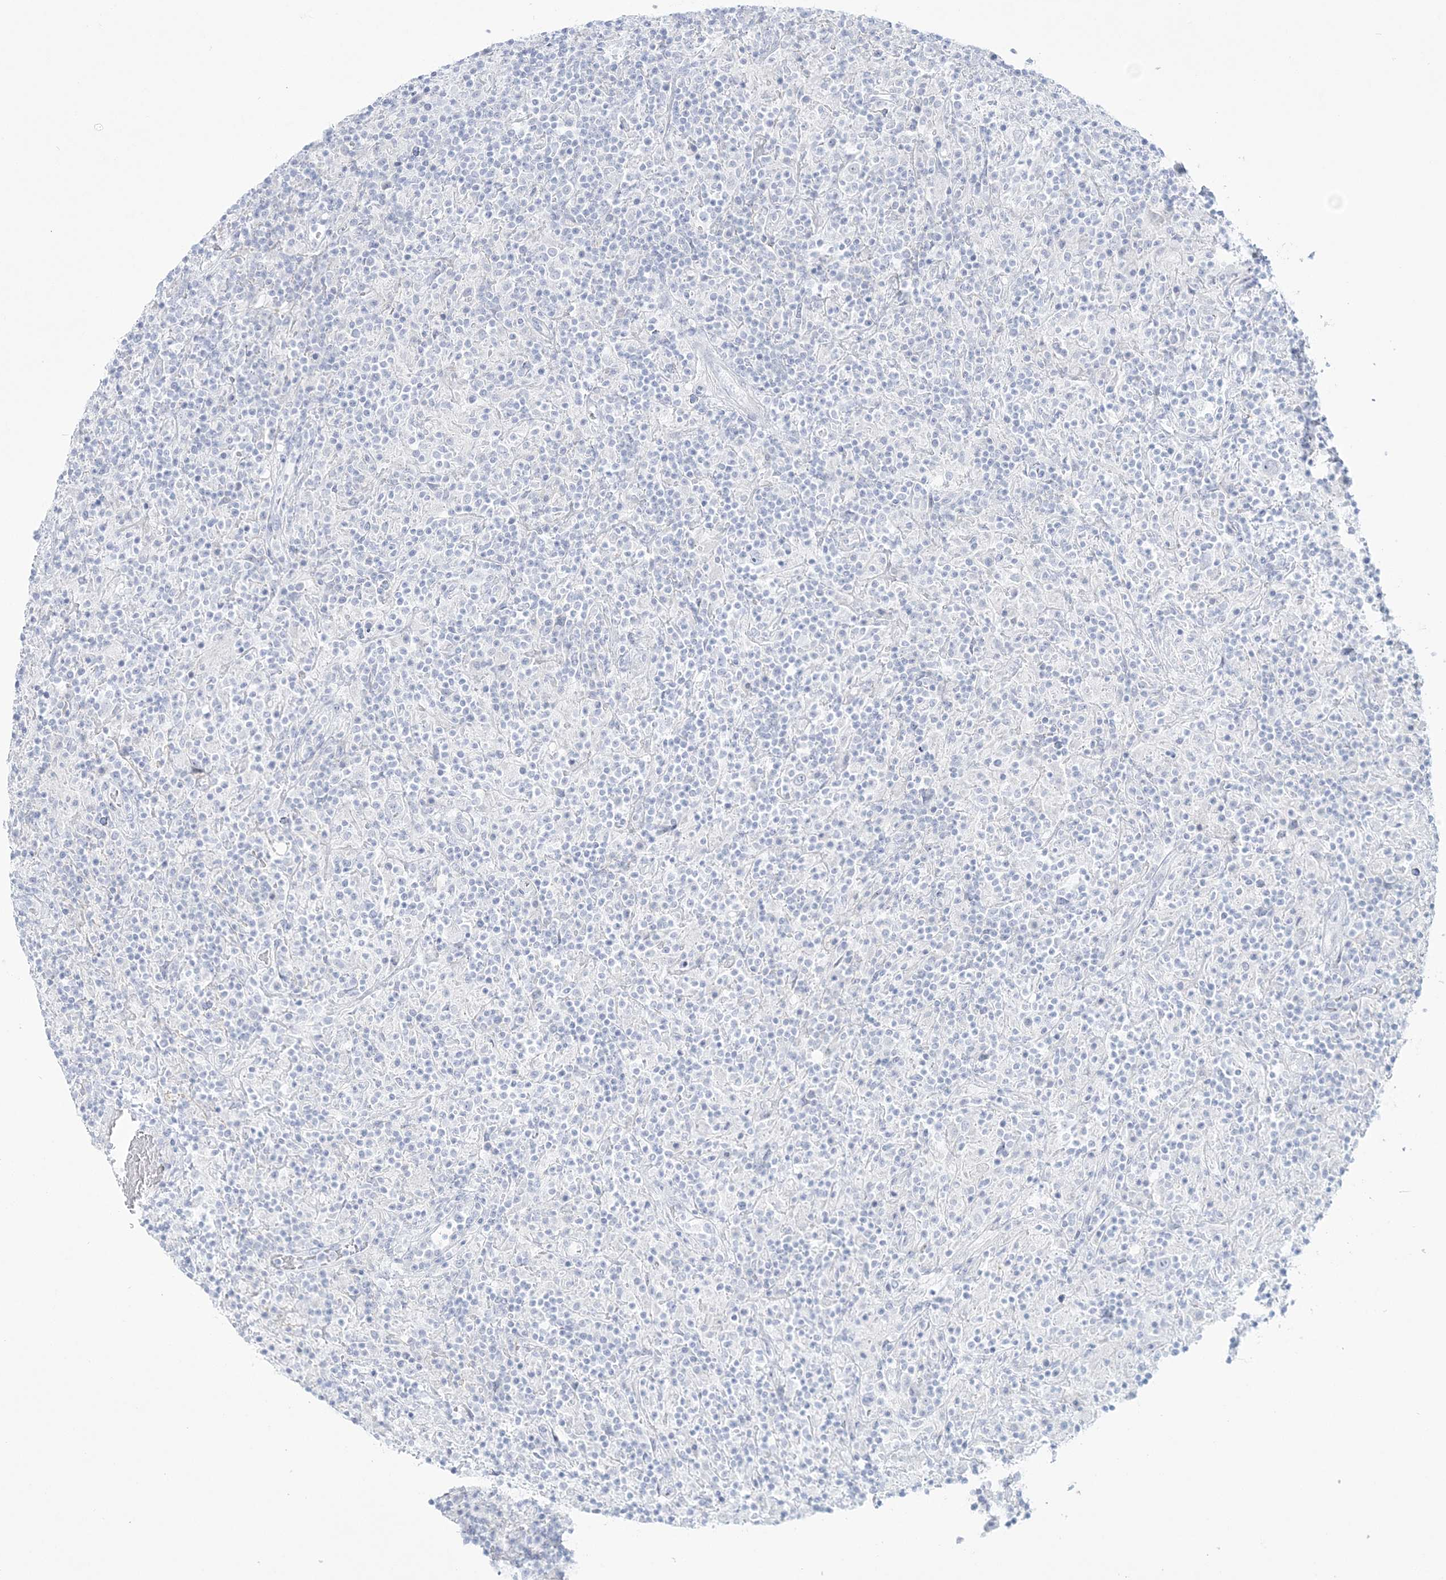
{"staining": {"intensity": "negative", "quantity": "none", "location": "none"}, "tissue": "lymphoma", "cell_type": "Tumor cells", "image_type": "cancer", "snomed": [{"axis": "morphology", "description": "Hodgkin's disease, NOS"}, {"axis": "topography", "description": "Lymph node"}], "caption": "A photomicrograph of human lymphoma is negative for staining in tumor cells.", "gene": "ADGB", "patient": {"sex": "male", "age": 70}}